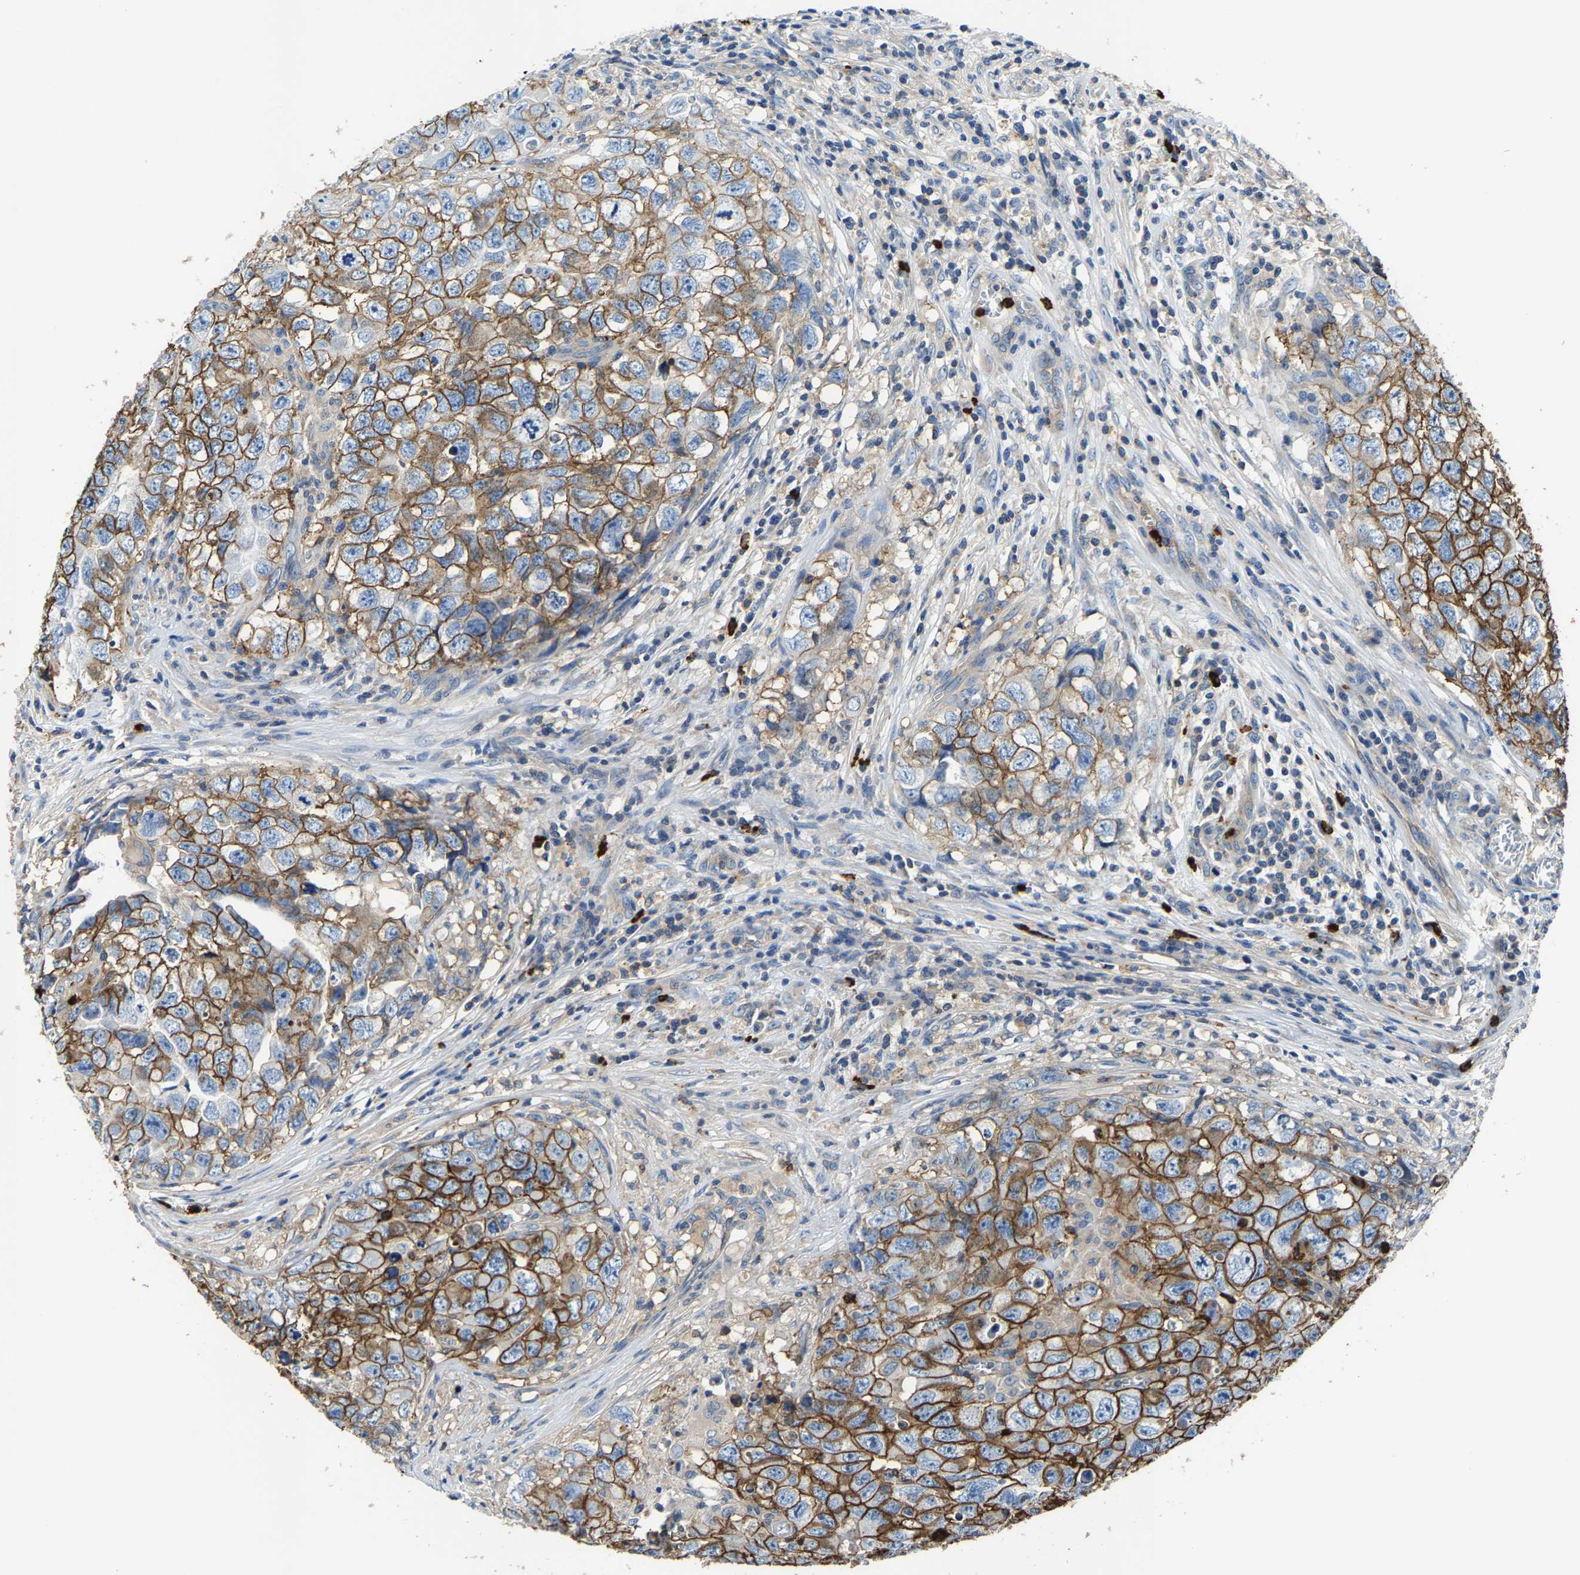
{"staining": {"intensity": "moderate", "quantity": ">75%", "location": "cytoplasmic/membranous"}, "tissue": "testis cancer", "cell_type": "Tumor cells", "image_type": "cancer", "snomed": [{"axis": "morphology", "description": "Seminoma, NOS"}, {"axis": "morphology", "description": "Carcinoma, Embryonal, NOS"}, {"axis": "topography", "description": "Testis"}], "caption": "Brown immunohistochemical staining in human testis cancer exhibits moderate cytoplasmic/membranous expression in about >75% of tumor cells.", "gene": "TRAF6", "patient": {"sex": "male", "age": 43}}